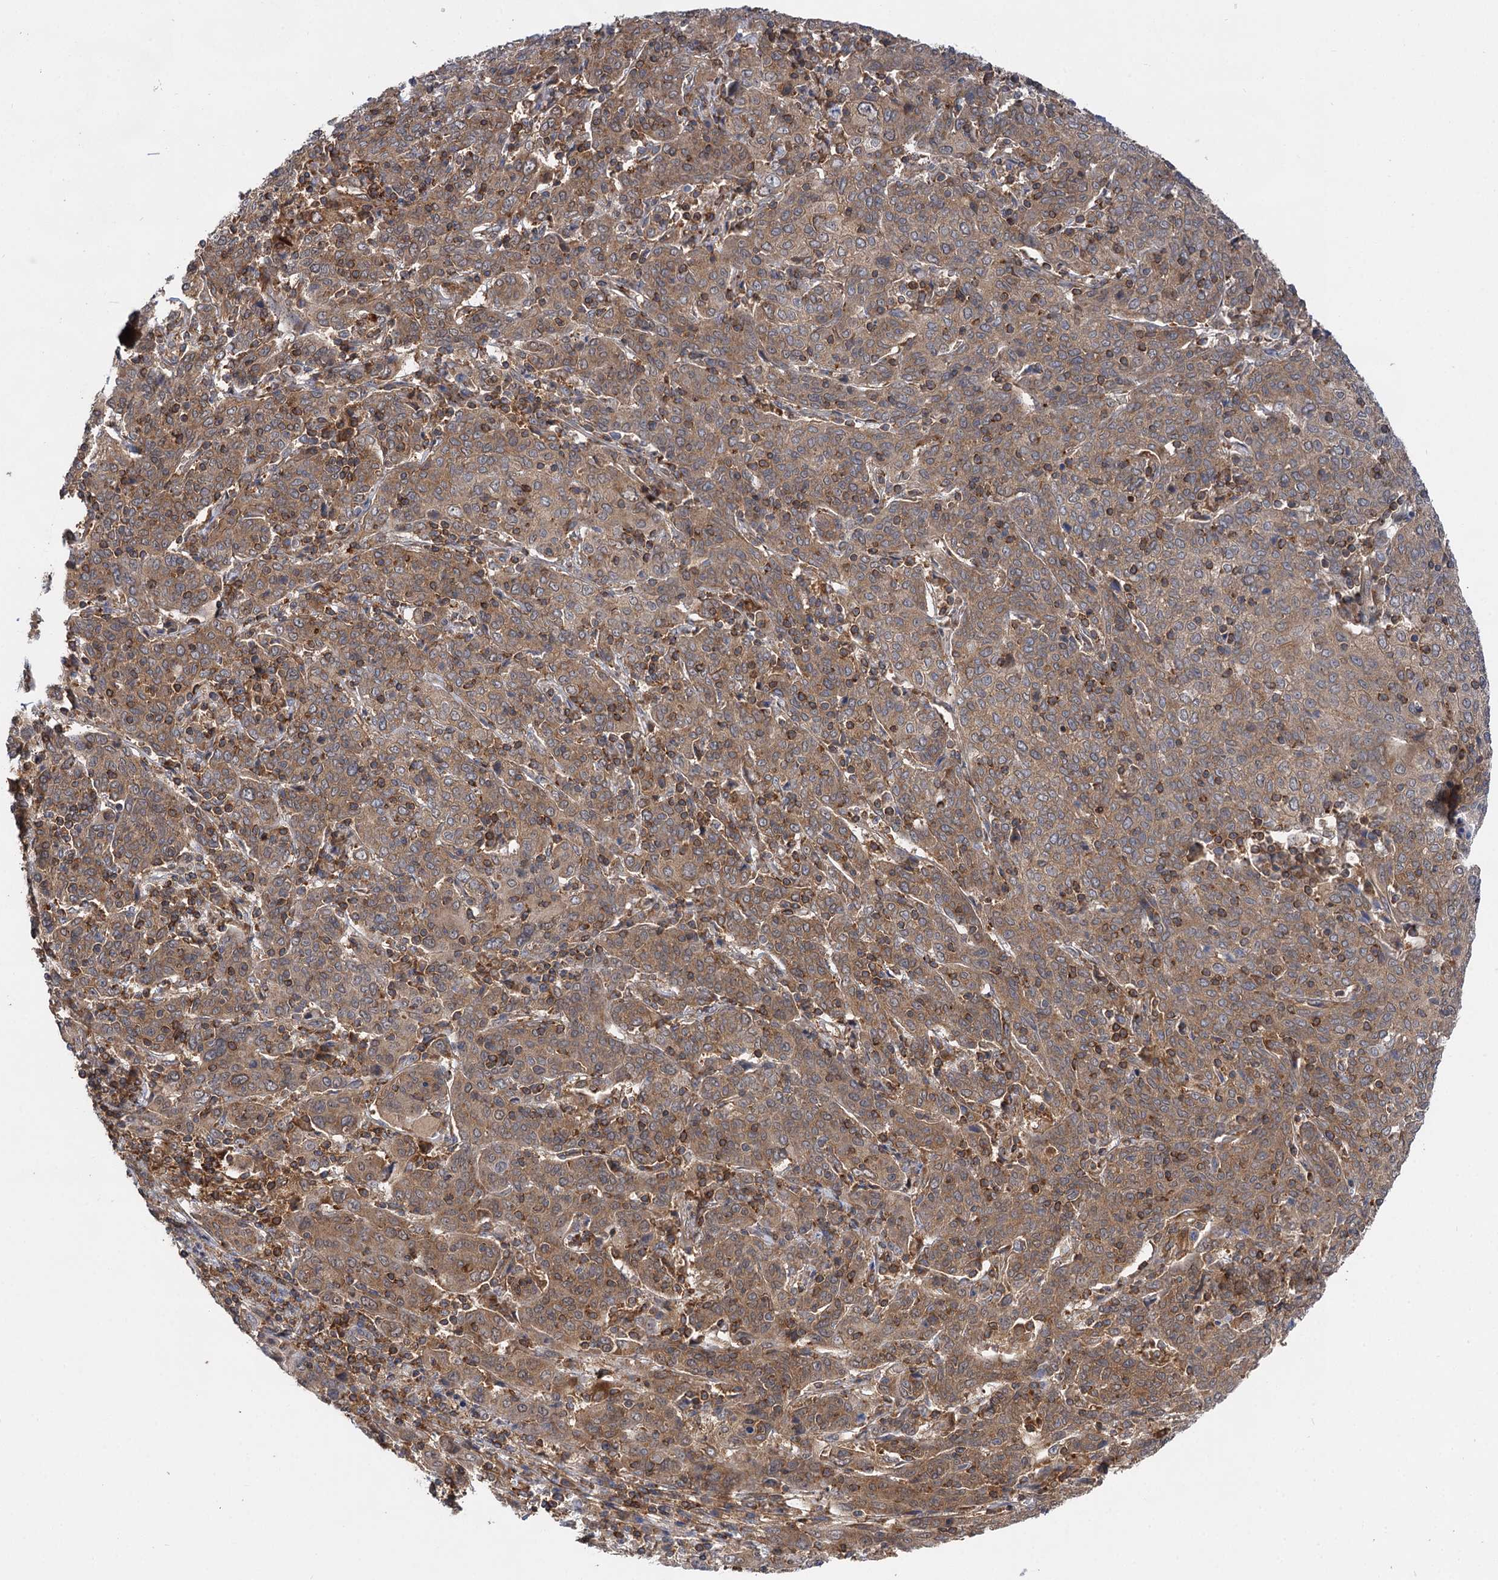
{"staining": {"intensity": "moderate", "quantity": ">75%", "location": "cytoplasmic/membranous"}, "tissue": "cervical cancer", "cell_type": "Tumor cells", "image_type": "cancer", "snomed": [{"axis": "morphology", "description": "Squamous cell carcinoma, NOS"}, {"axis": "topography", "description": "Cervix"}], "caption": "Immunohistochemical staining of human cervical squamous cell carcinoma displays medium levels of moderate cytoplasmic/membranous protein positivity in approximately >75% of tumor cells.", "gene": "PACS1", "patient": {"sex": "female", "age": 67}}